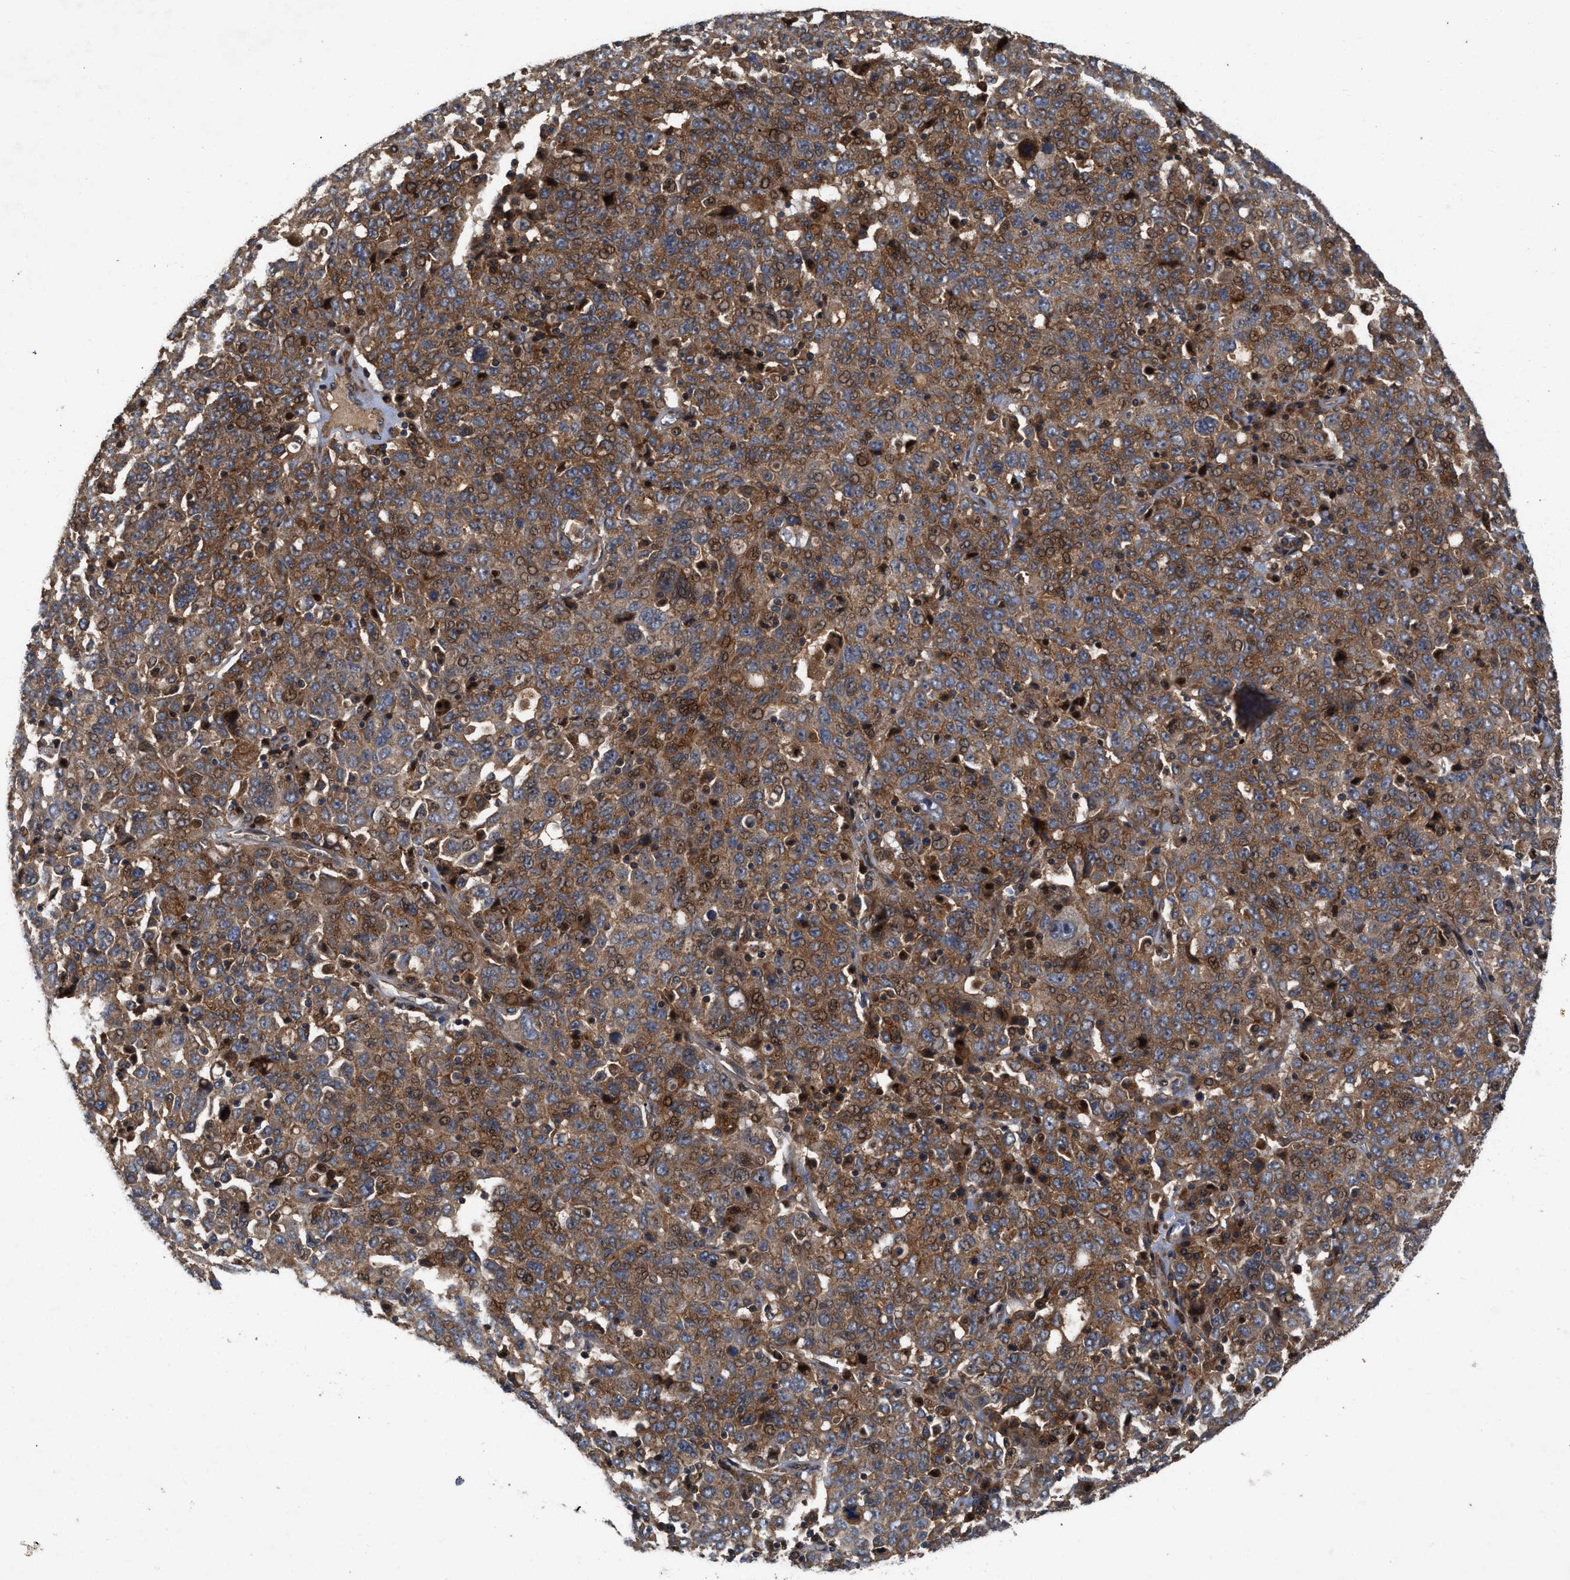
{"staining": {"intensity": "moderate", "quantity": ">75%", "location": "cytoplasmic/membranous"}, "tissue": "ovarian cancer", "cell_type": "Tumor cells", "image_type": "cancer", "snomed": [{"axis": "morphology", "description": "Carcinoma, endometroid"}, {"axis": "topography", "description": "Ovary"}], "caption": "High-magnification brightfield microscopy of ovarian endometroid carcinoma stained with DAB (brown) and counterstained with hematoxylin (blue). tumor cells exhibit moderate cytoplasmic/membranous positivity is appreciated in about>75% of cells.", "gene": "CNNM3", "patient": {"sex": "female", "age": 62}}